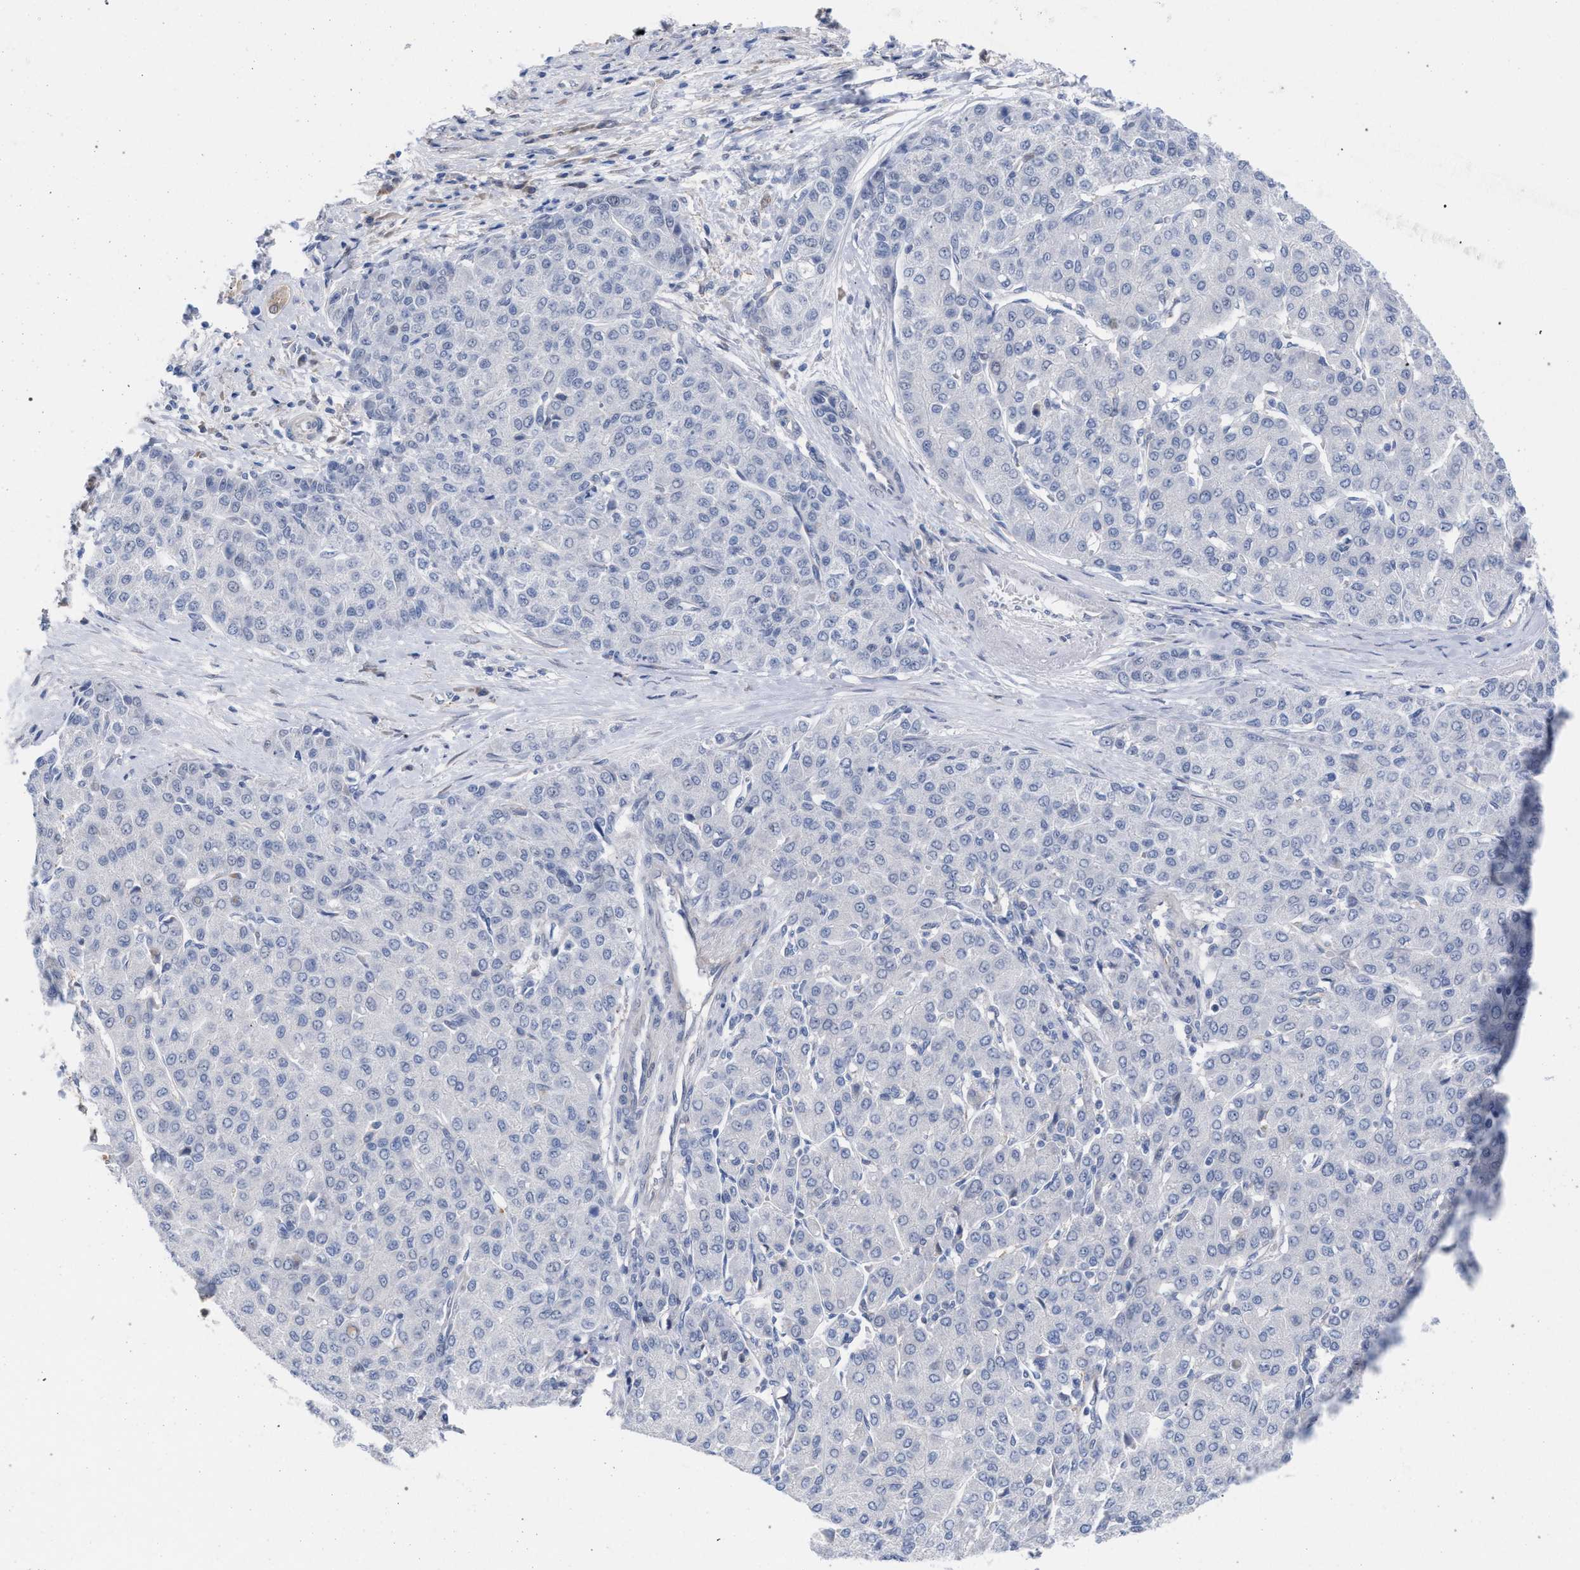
{"staining": {"intensity": "negative", "quantity": "none", "location": "none"}, "tissue": "liver cancer", "cell_type": "Tumor cells", "image_type": "cancer", "snomed": [{"axis": "morphology", "description": "Carcinoma, Hepatocellular, NOS"}, {"axis": "topography", "description": "Liver"}], "caption": "Liver cancer (hepatocellular carcinoma) was stained to show a protein in brown. There is no significant positivity in tumor cells.", "gene": "FHOD3", "patient": {"sex": "male", "age": 65}}